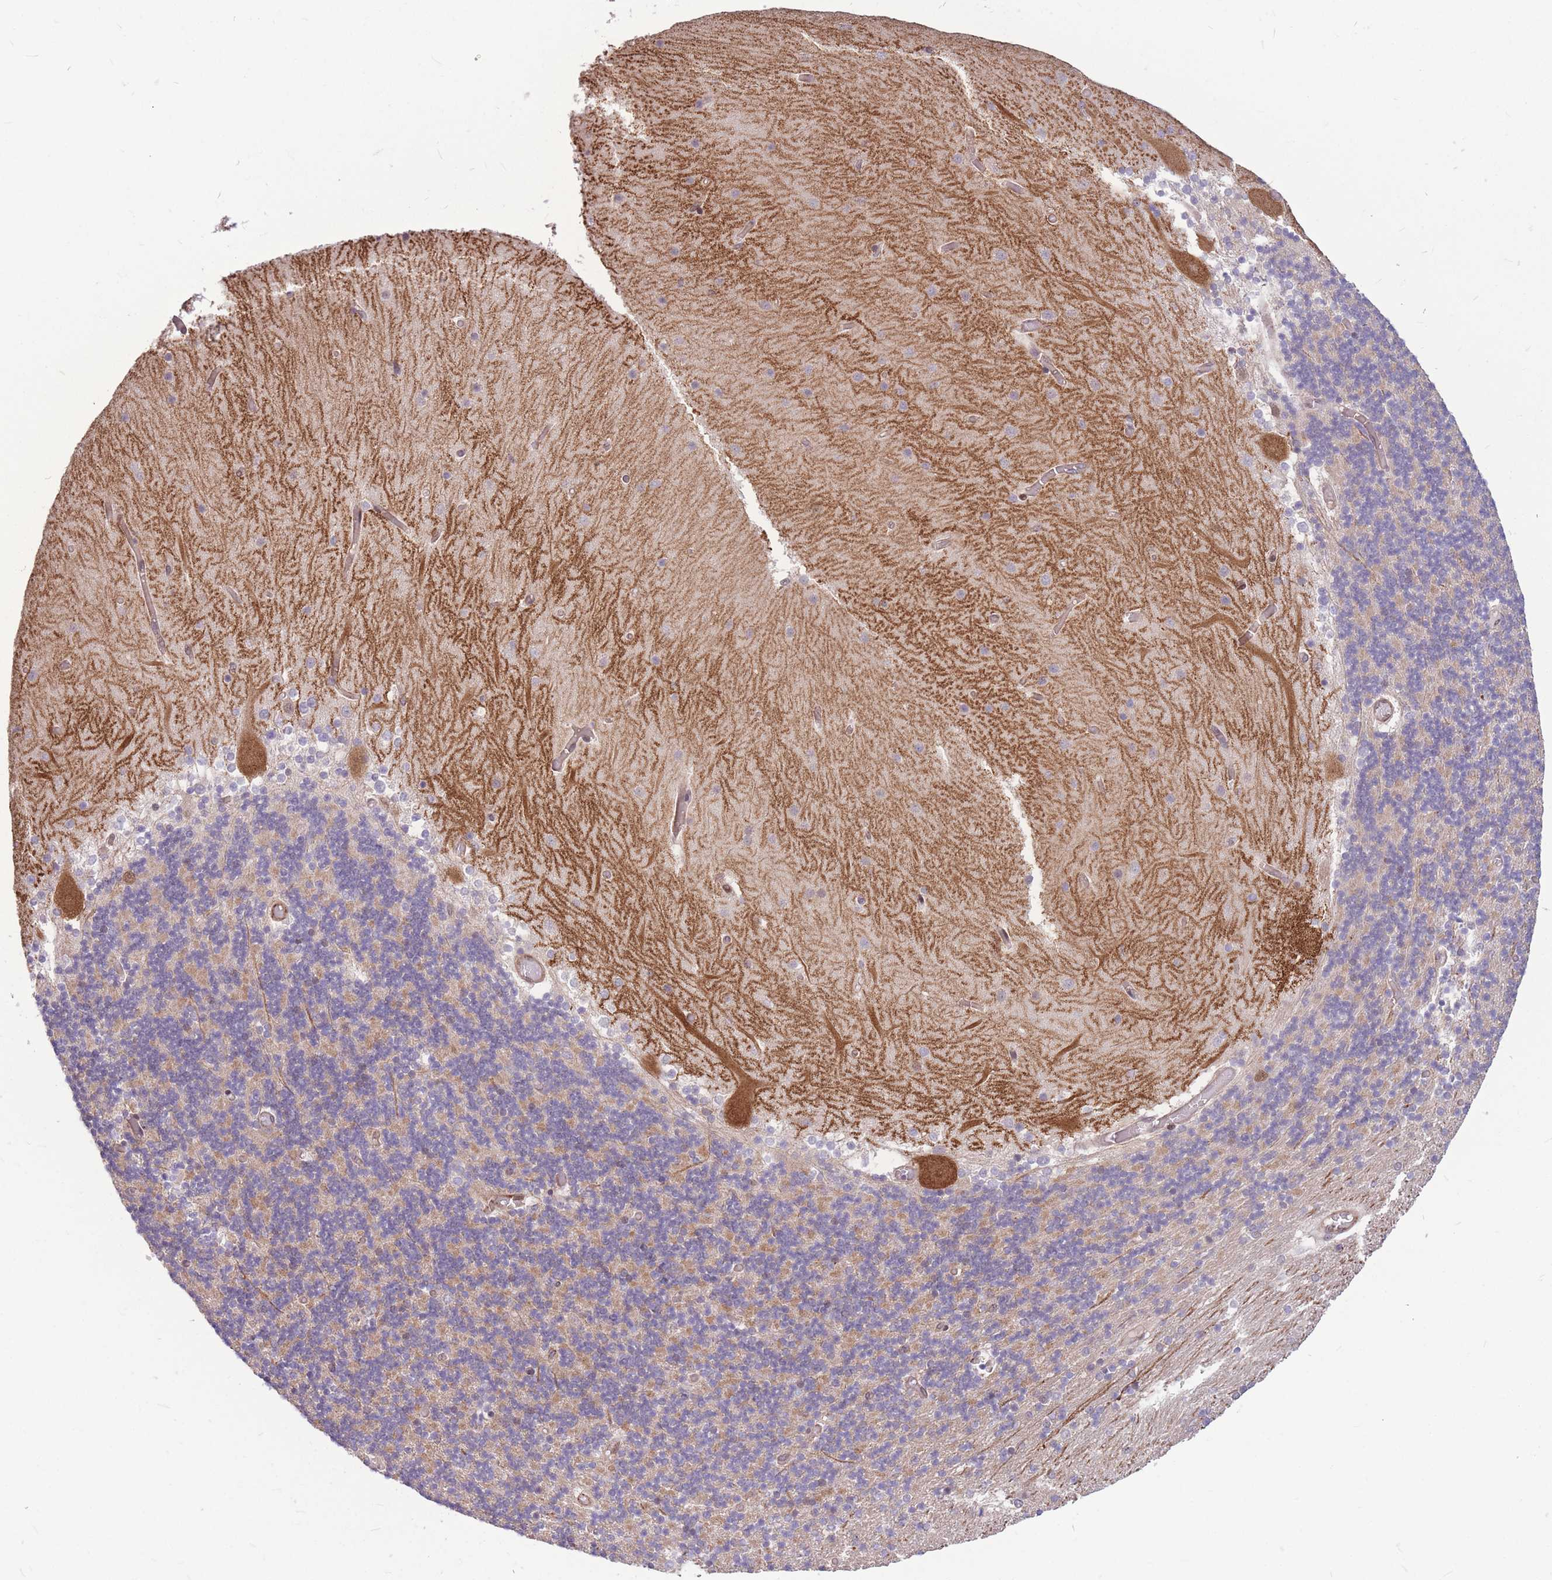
{"staining": {"intensity": "moderate", "quantity": "25%-75%", "location": "cytoplasmic/membranous"}, "tissue": "cerebellum", "cell_type": "Cells in granular layer", "image_type": "normal", "snomed": [{"axis": "morphology", "description": "Normal tissue, NOS"}, {"axis": "topography", "description": "Cerebellum"}], "caption": "Normal cerebellum reveals moderate cytoplasmic/membranous positivity in about 25%-75% of cells in granular layer The protein of interest is stained brown, and the nuclei are stained in blue (DAB IHC with brightfield microscopy, high magnification)..", "gene": "TCF20", "patient": {"sex": "female", "age": 28}}